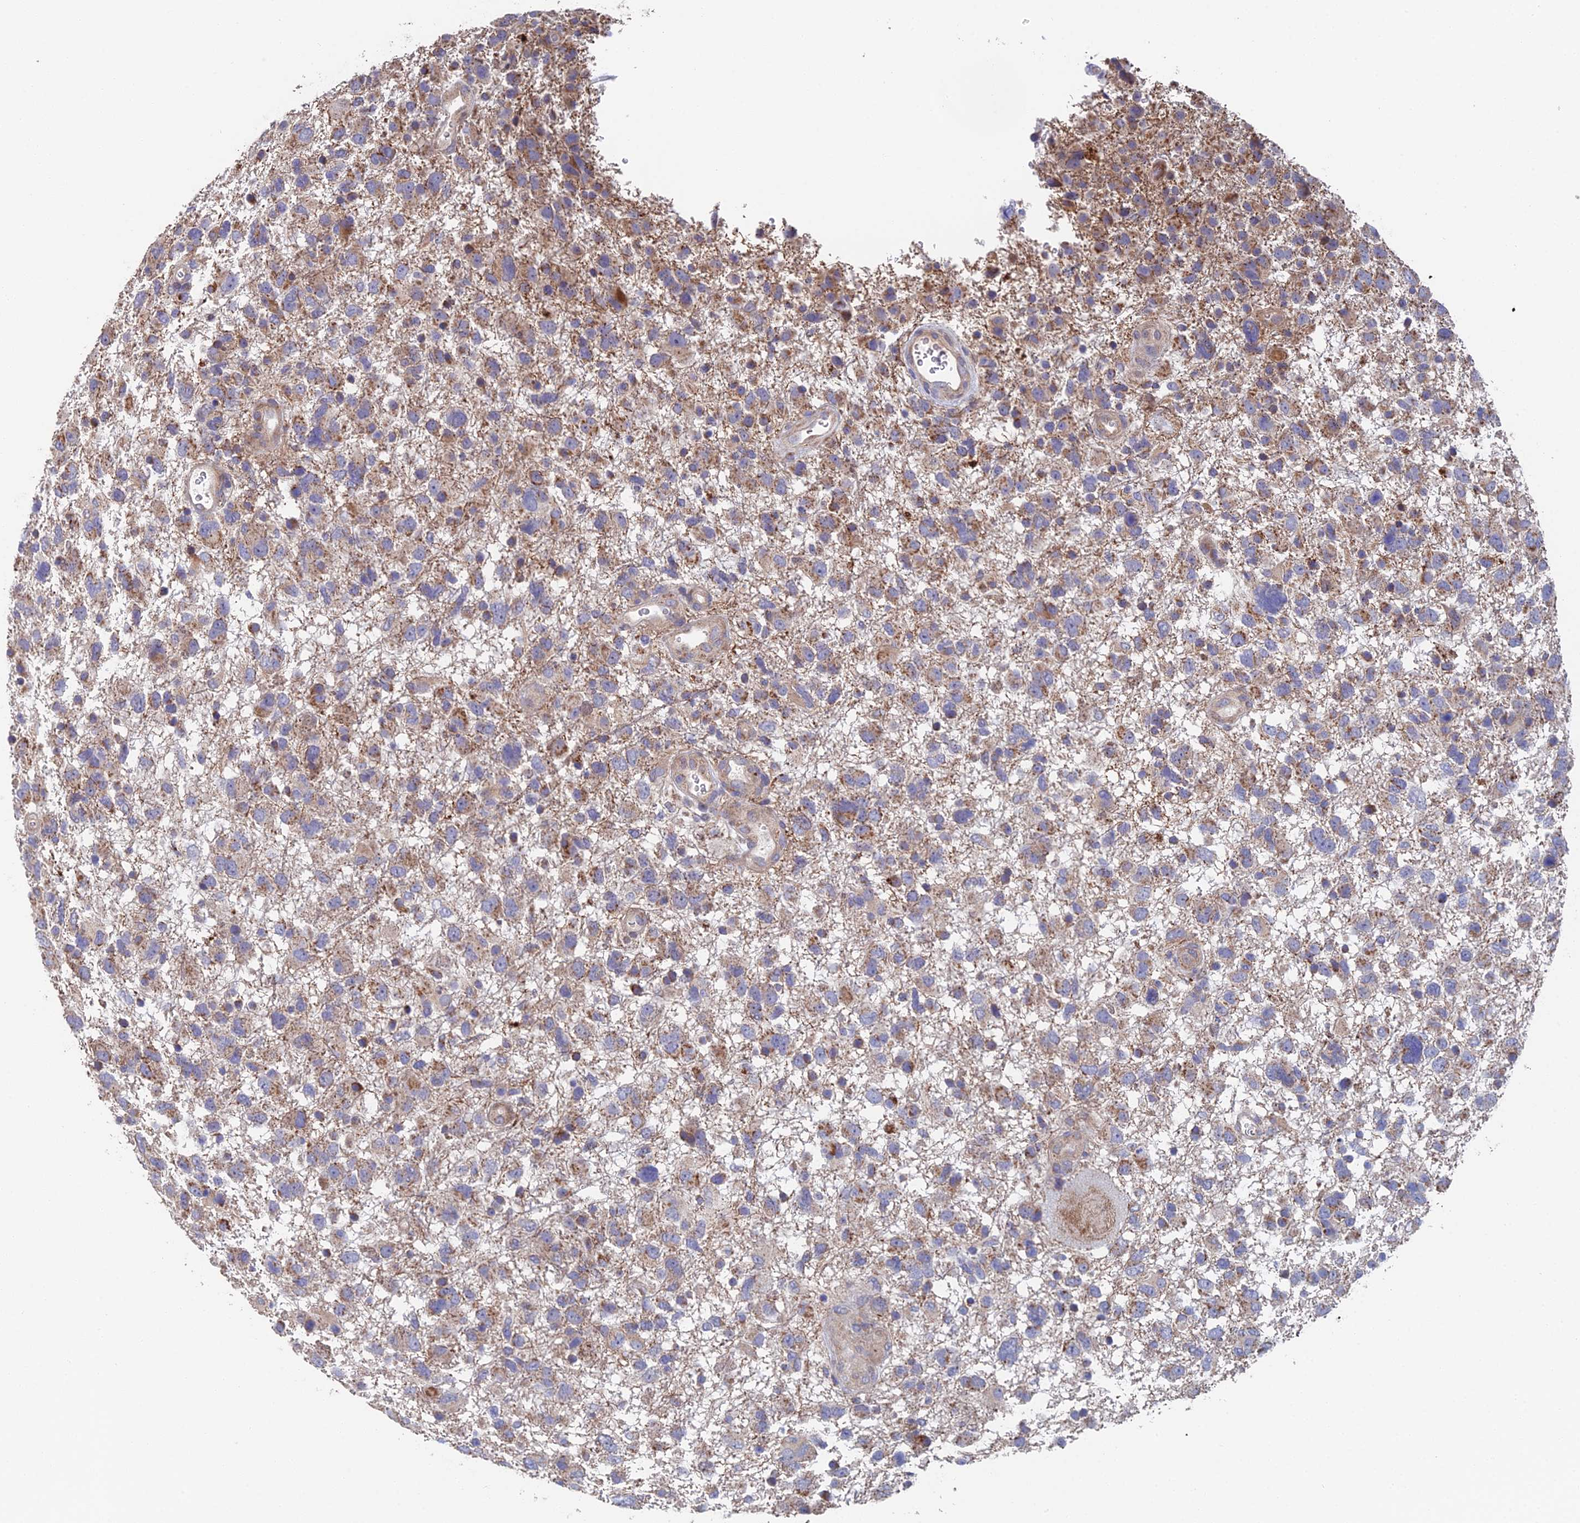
{"staining": {"intensity": "moderate", "quantity": "25%-75%", "location": "cytoplasmic/membranous"}, "tissue": "glioma", "cell_type": "Tumor cells", "image_type": "cancer", "snomed": [{"axis": "morphology", "description": "Glioma, malignant, High grade"}, {"axis": "topography", "description": "Brain"}], "caption": "The micrograph demonstrates a brown stain indicating the presence of a protein in the cytoplasmic/membranous of tumor cells in glioma.", "gene": "ECSIT", "patient": {"sex": "male", "age": 61}}